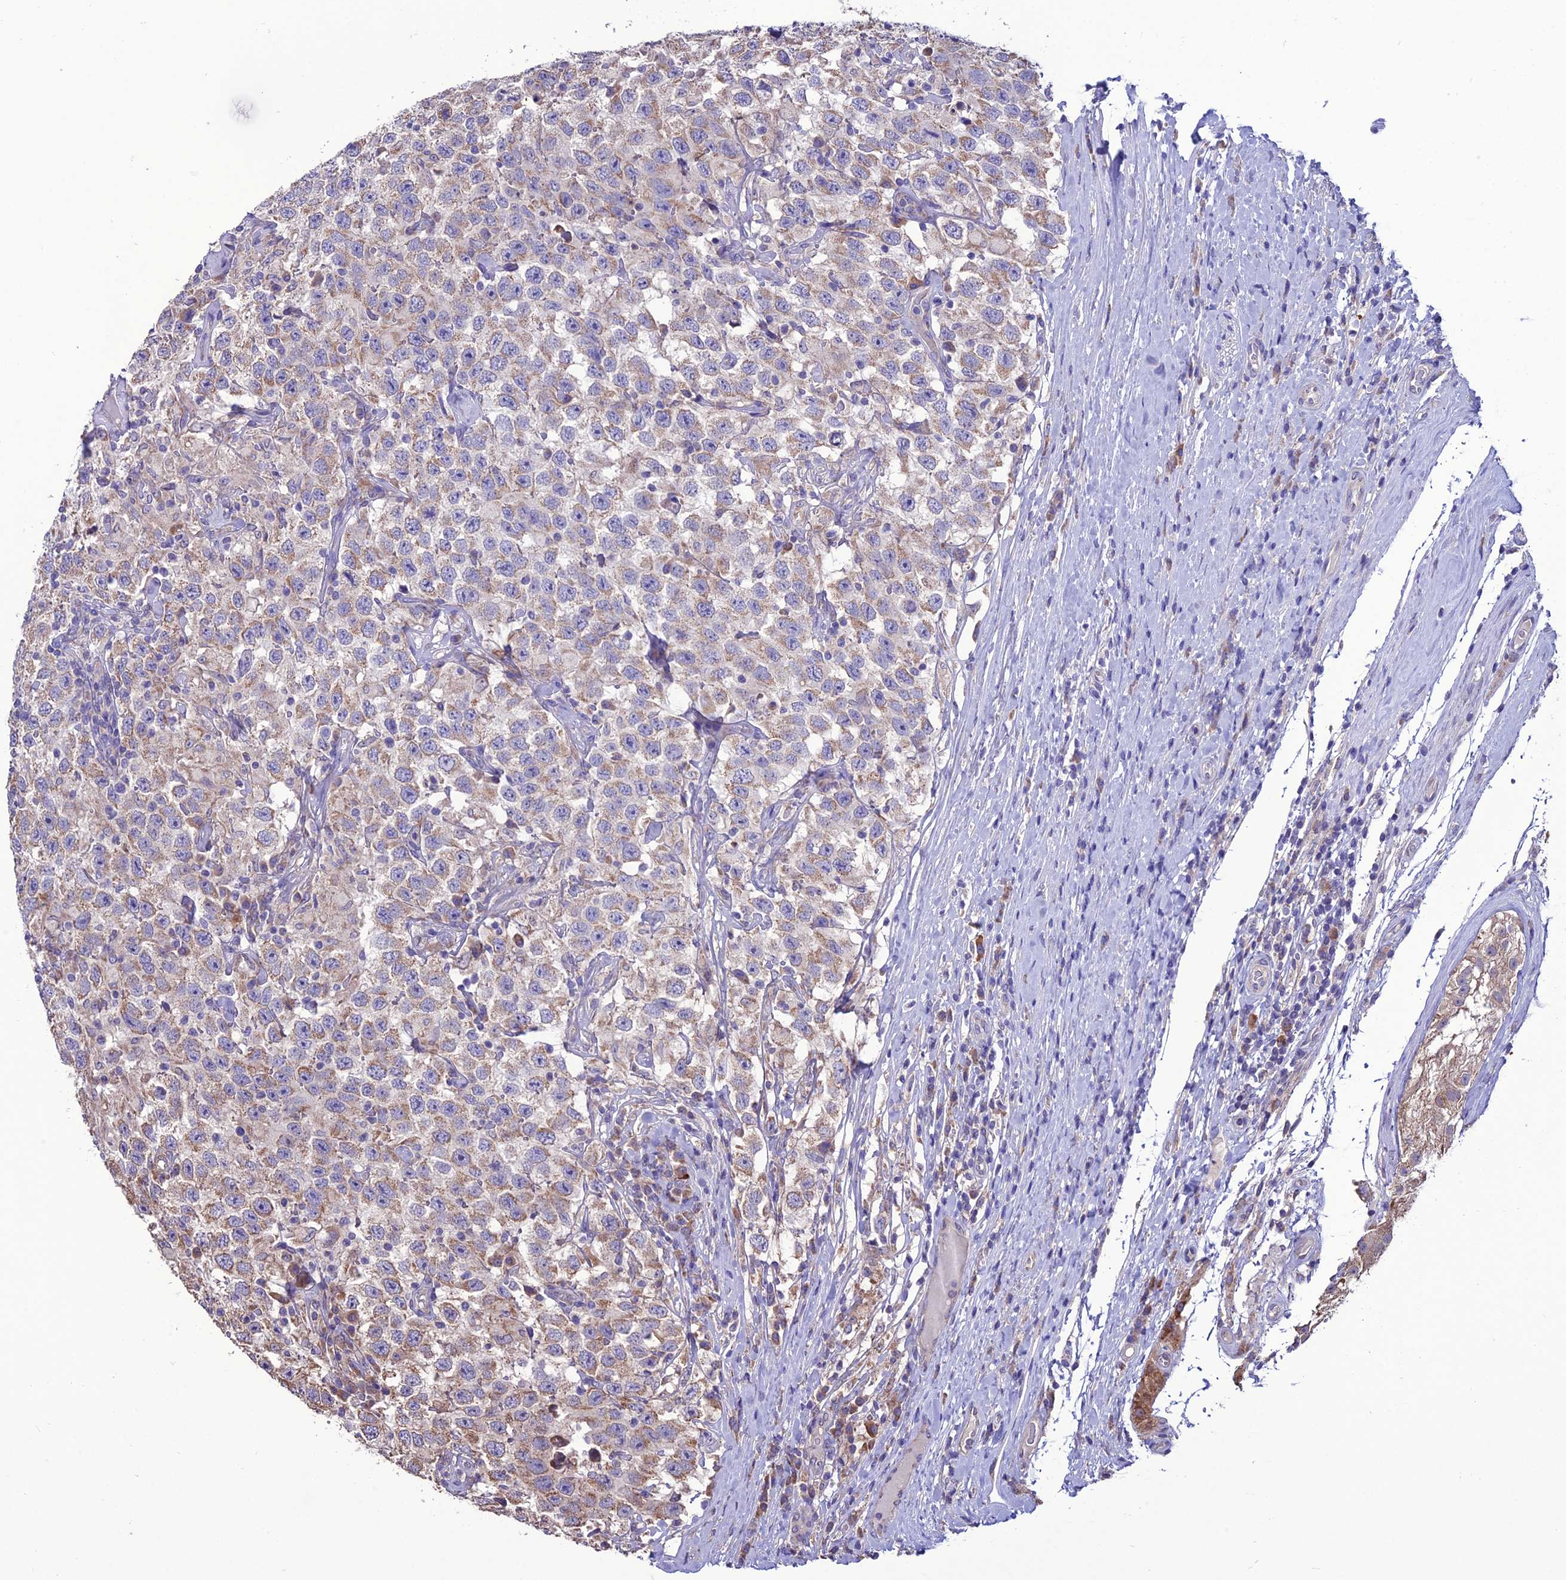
{"staining": {"intensity": "moderate", "quantity": "25%-75%", "location": "cytoplasmic/membranous"}, "tissue": "testis cancer", "cell_type": "Tumor cells", "image_type": "cancer", "snomed": [{"axis": "morphology", "description": "Seminoma, NOS"}, {"axis": "topography", "description": "Testis"}], "caption": "Testis cancer (seminoma) stained with a brown dye shows moderate cytoplasmic/membranous positive positivity in about 25%-75% of tumor cells.", "gene": "HOGA1", "patient": {"sex": "male", "age": 41}}